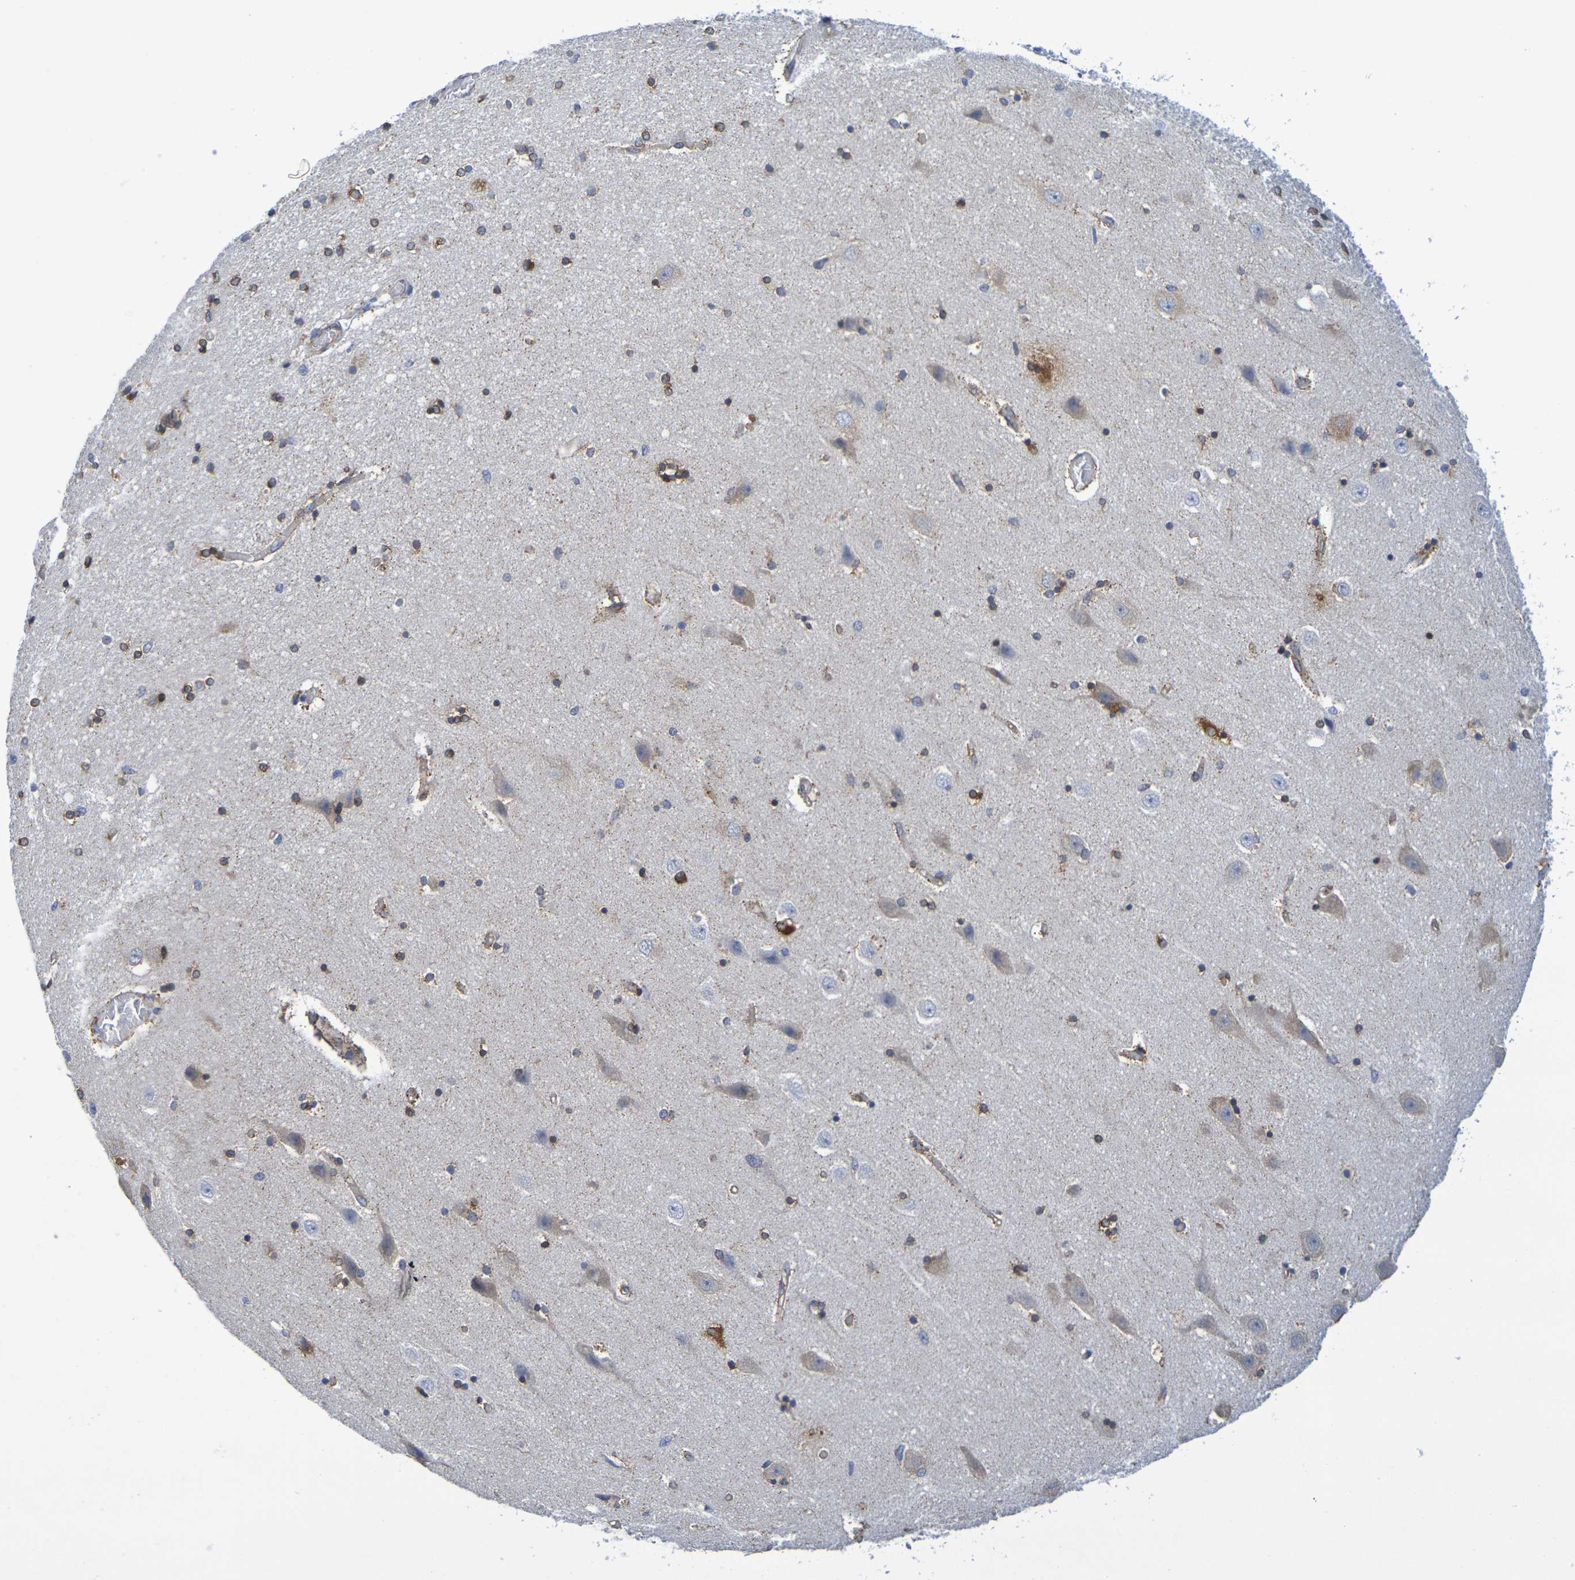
{"staining": {"intensity": "moderate", "quantity": "25%-75%", "location": "cytoplasmic/membranous"}, "tissue": "hippocampus", "cell_type": "Glial cells", "image_type": "normal", "snomed": [{"axis": "morphology", "description": "Normal tissue, NOS"}, {"axis": "topography", "description": "Hippocampus"}], "caption": "Brown immunohistochemical staining in unremarkable human hippocampus exhibits moderate cytoplasmic/membranous staining in approximately 25%-75% of glial cells.", "gene": "TMCC3", "patient": {"sex": "female", "age": 54}}